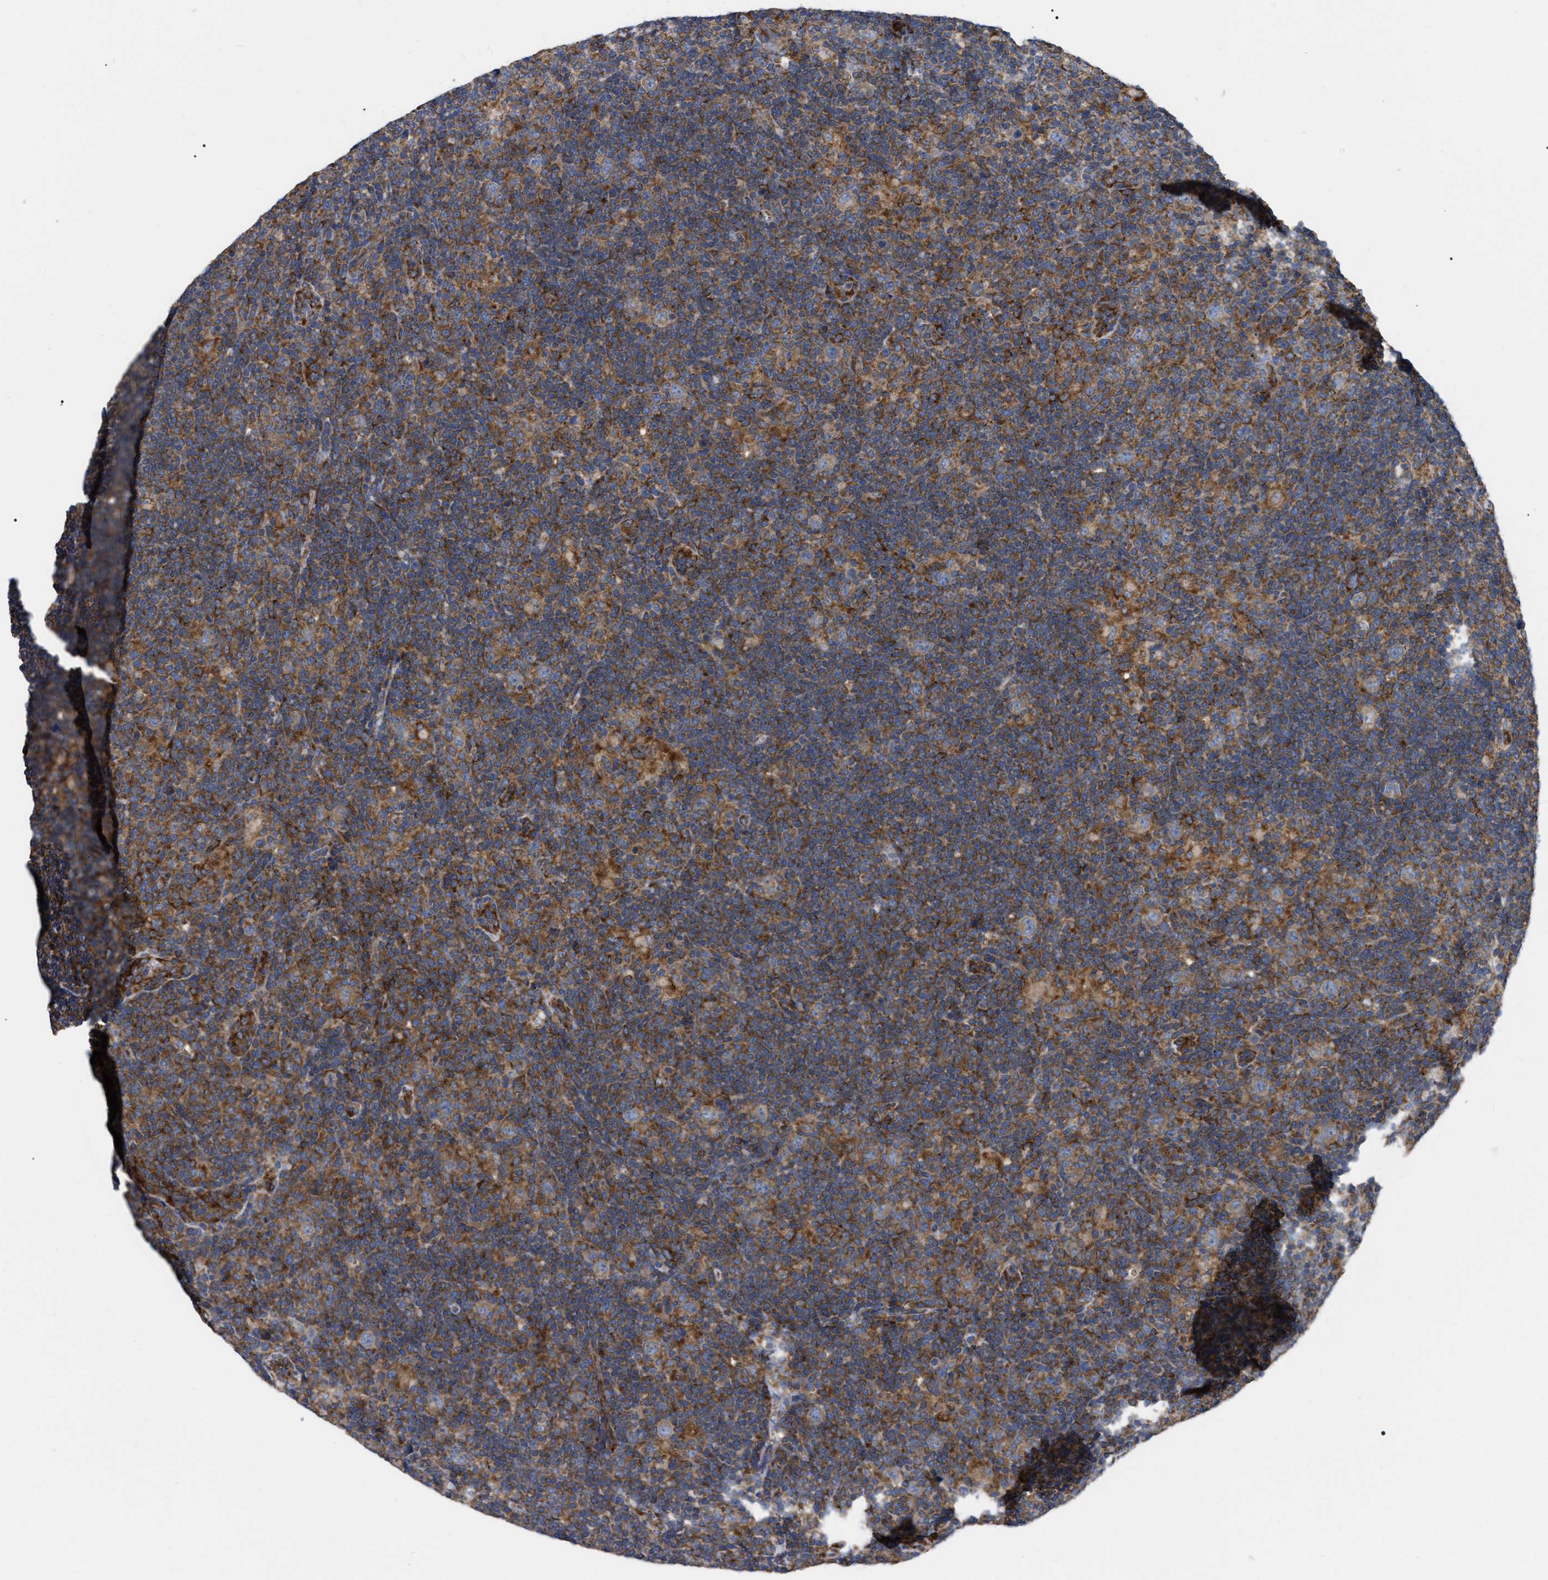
{"staining": {"intensity": "weak", "quantity": ">75%", "location": "cytoplasmic/membranous"}, "tissue": "lymphoma", "cell_type": "Tumor cells", "image_type": "cancer", "snomed": [{"axis": "morphology", "description": "Hodgkin's disease, NOS"}, {"axis": "topography", "description": "Lymph node"}], "caption": "Hodgkin's disease stained for a protein (brown) displays weak cytoplasmic/membranous positive staining in approximately >75% of tumor cells.", "gene": "FAM120A", "patient": {"sex": "female", "age": 57}}